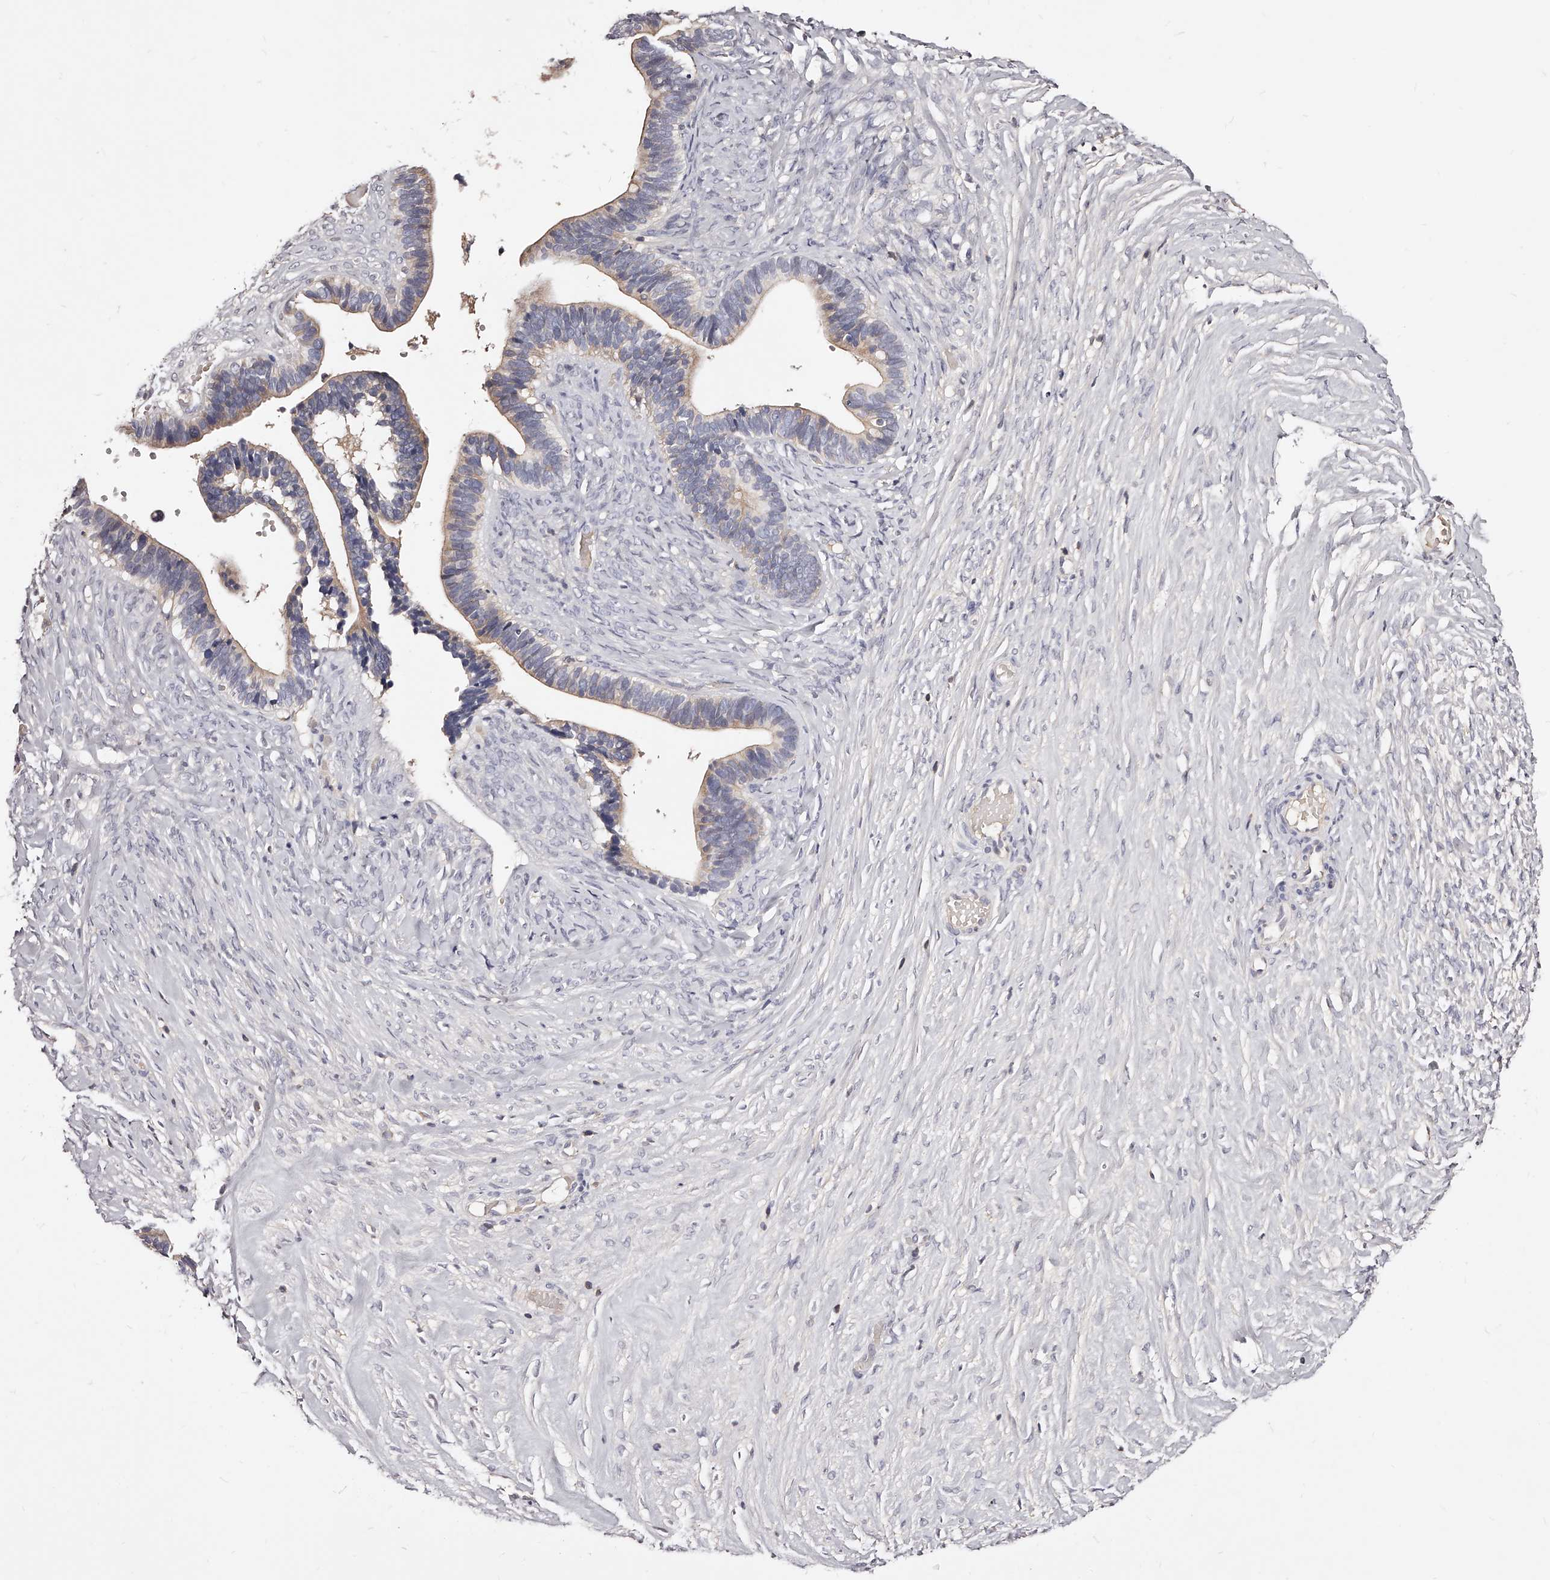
{"staining": {"intensity": "weak", "quantity": "25%-75%", "location": "cytoplasmic/membranous"}, "tissue": "ovarian cancer", "cell_type": "Tumor cells", "image_type": "cancer", "snomed": [{"axis": "morphology", "description": "Cystadenocarcinoma, serous, NOS"}, {"axis": "topography", "description": "Ovary"}], "caption": "This image exhibits immunohistochemistry (IHC) staining of human serous cystadenocarcinoma (ovarian), with low weak cytoplasmic/membranous expression in approximately 25%-75% of tumor cells.", "gene": "PHACTR1", "patient": {"sex": "female", "age": 56}}